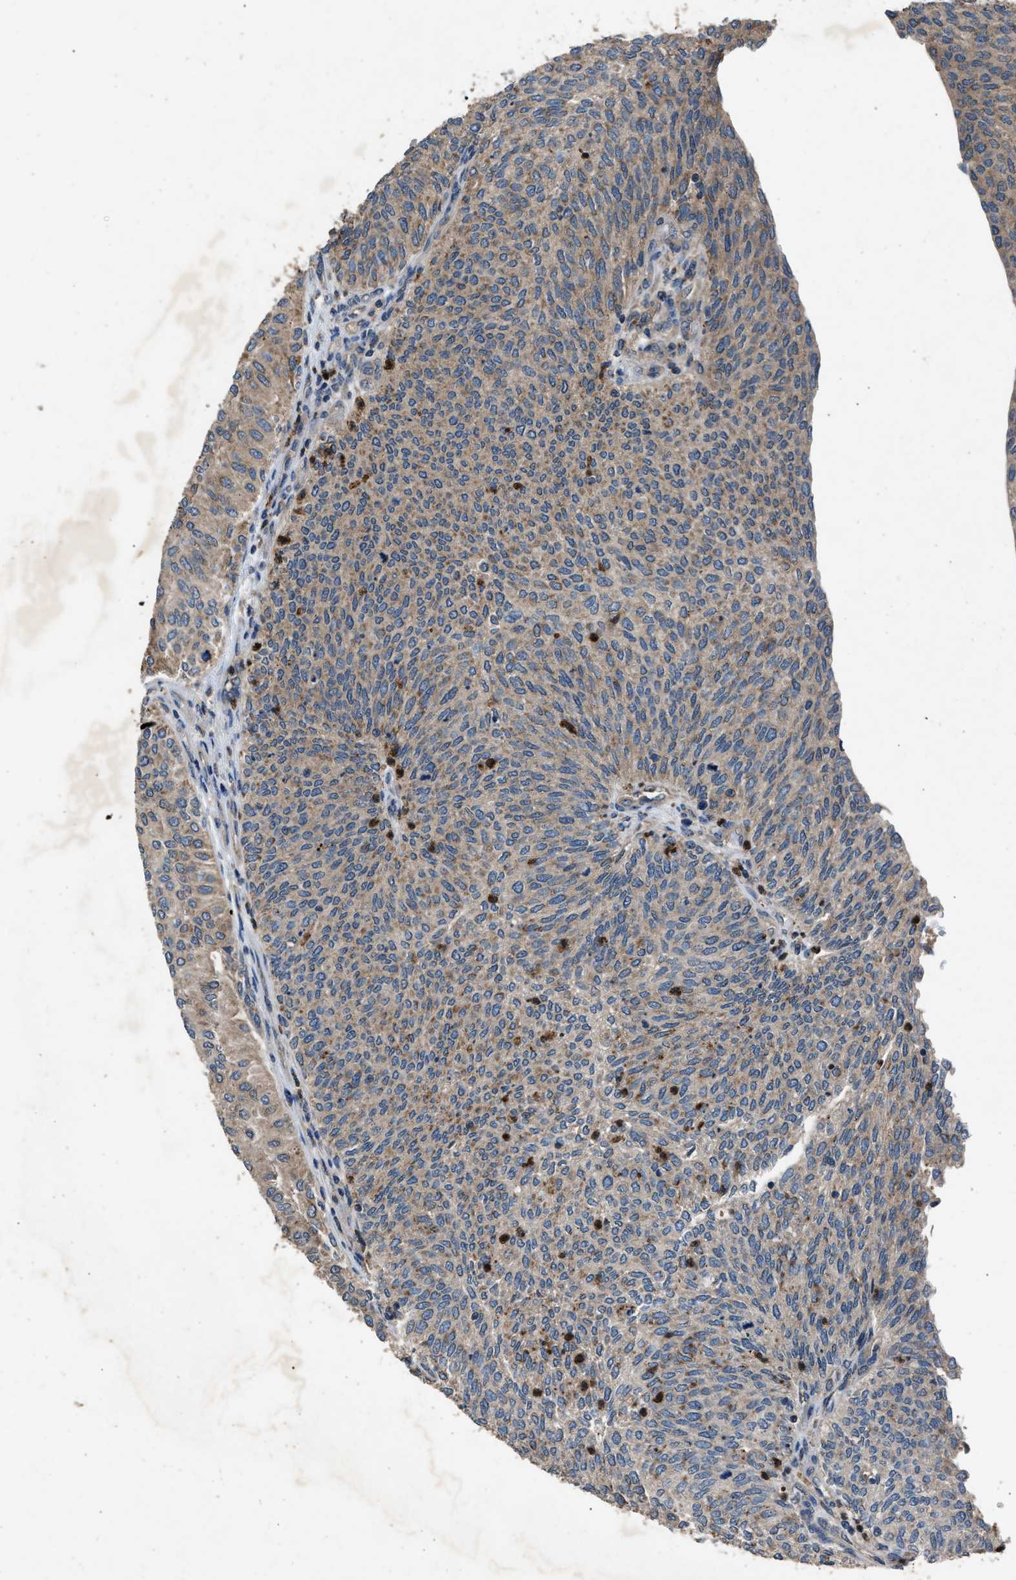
{"staining": {"intensity": "moderate", "quantity": "25%-75%", "location": "cytoplasmic/membranous"}, "tissue": "urothelial cancer", "cell_type": "Tumor cells", "image_type": "cancer", "snomed": [{"axis": "morphology", "description": "Urothelial carcinoma, Low grade"}, {"axis": "topography", "description": "Urinary bladder"}], "caption": "There is medium levels of moderate cytoplasmic/membranous staining in tumor cells of urothelial cancer, as demonstrated by immunohistochemical staining (brown color).", "gene": "PPID", "patient": {"sex": "female", "age": 79}}